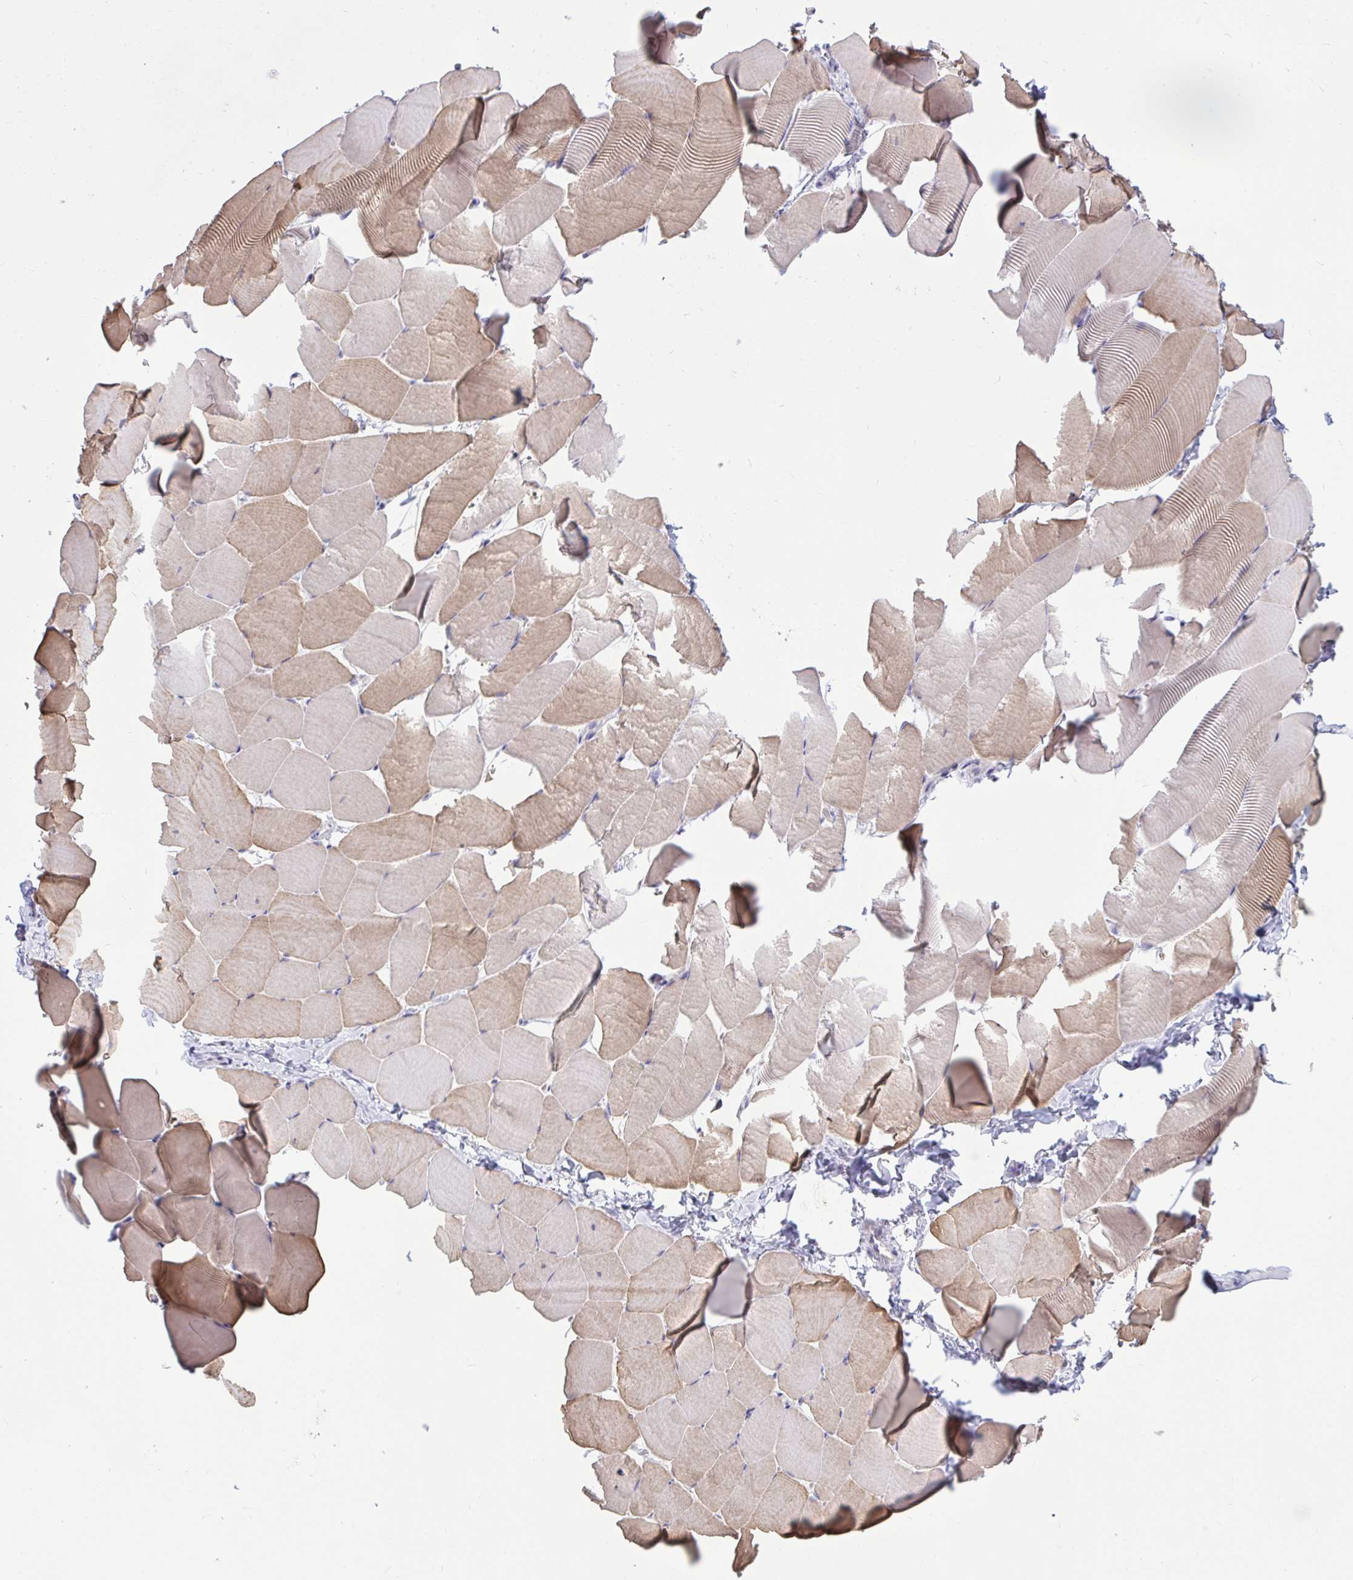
{"staining": {"intensity": "moderate", "quantity": "25%-75%", "location": "cytoplasmic/membranous"}, "tissue": "skeletal muscle", "cell_type": "Myocytes", "image_type": "normal", "snomed": [{"axis": "morphology", "description": "Normal tissue, NOS"}, {"axis": "topography", "description": "Skeletal muscle"}], "caption": "IHC (DAB (3,3'-diaminobenzidine)) staining of benign skeletal muscle exhibits moderate cytoplasmic/membranous protein expression in about 25%-75% of myocytes. (DAB (3,3'-diaminobenzidine) IHC, brown staining for protein, blue staining for nuclei).", "gene": "ZSCAN25", "patient": {"sex": "male", "age": 25}}